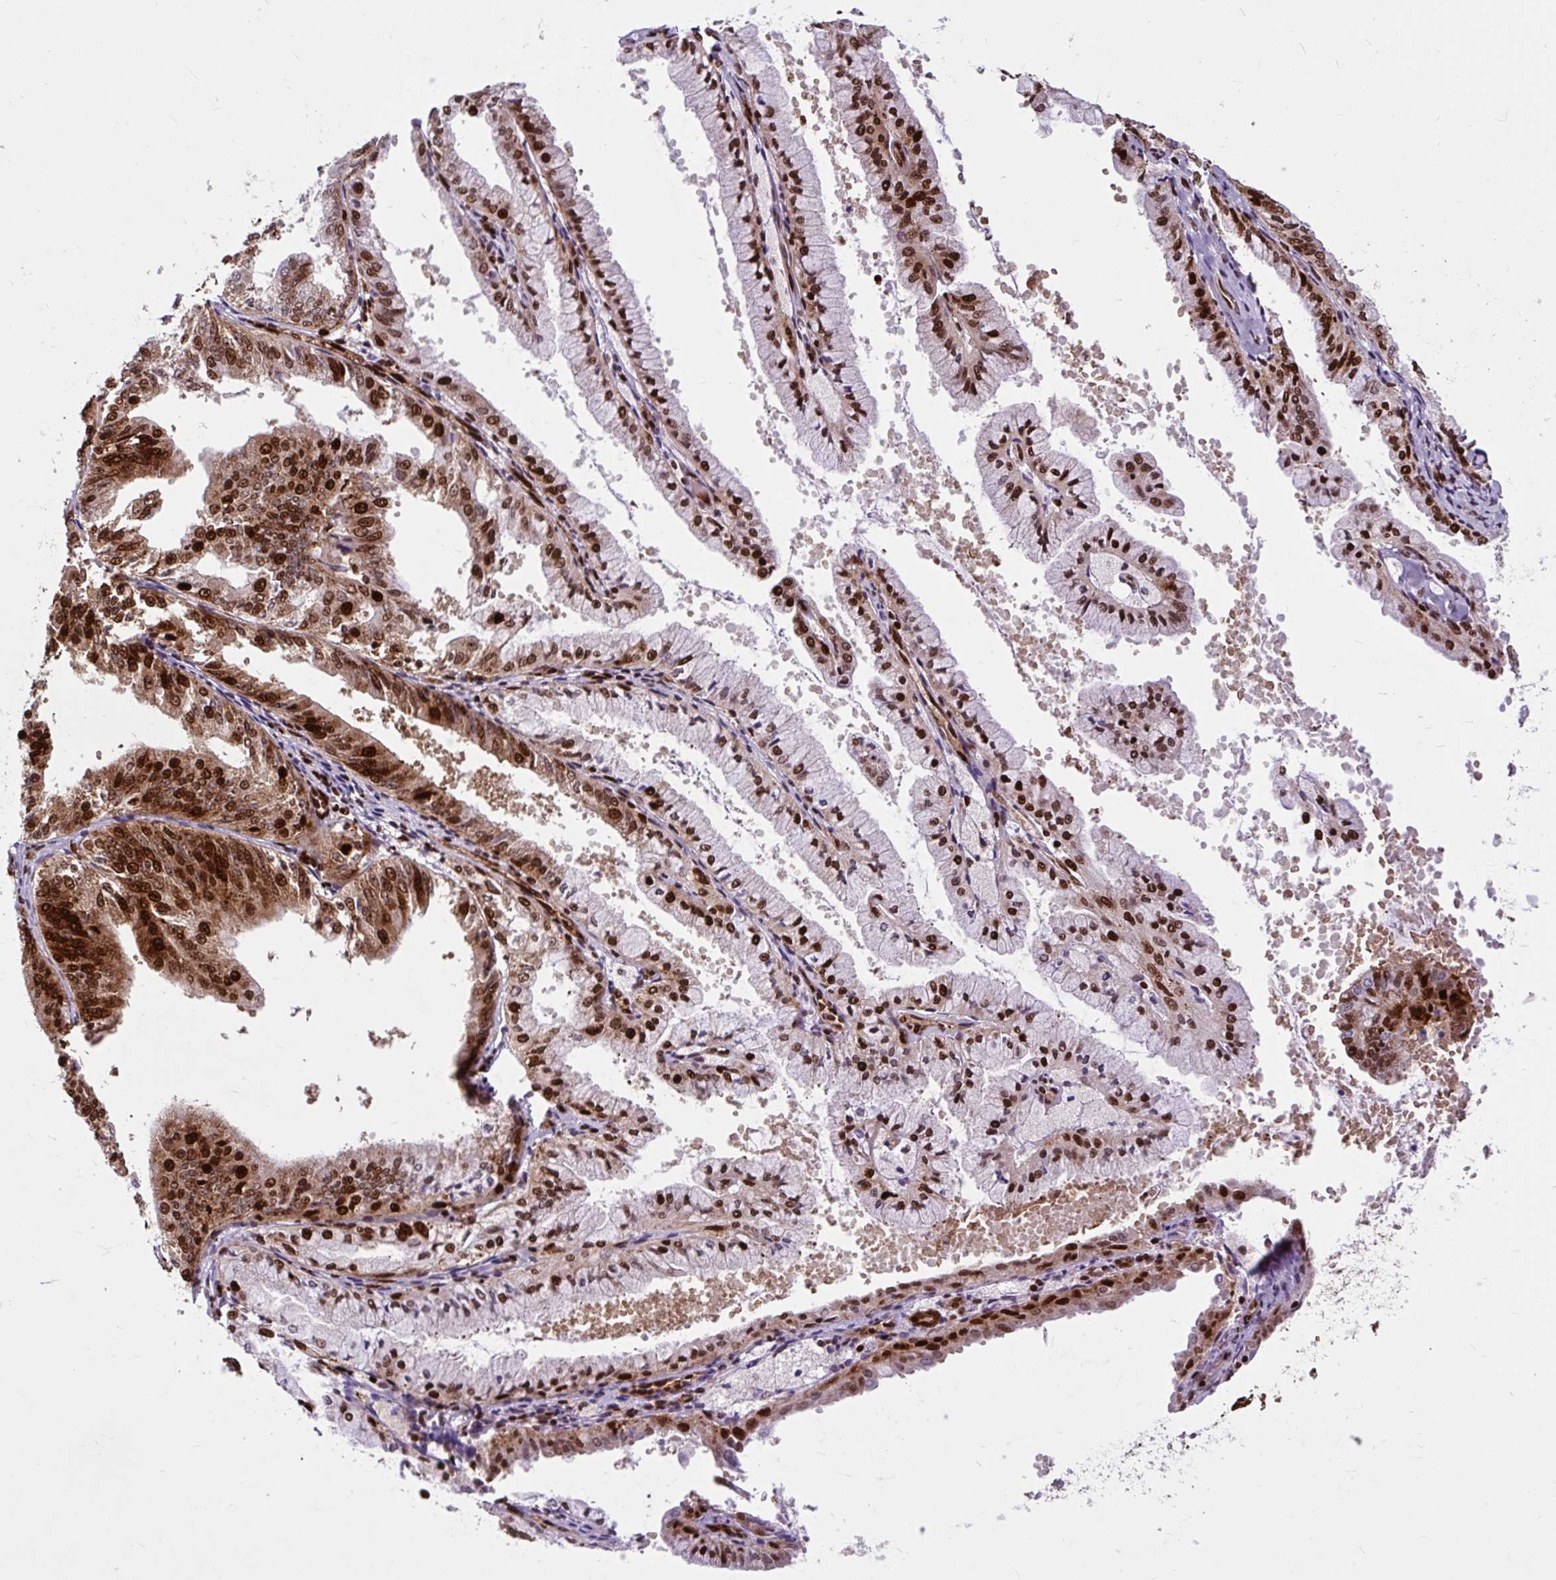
{"staining": {"intensity": "strong", "quantity": ">75%", "location": "nuclear"}, "tissue": "endometrial cancer", "cell_type": "Tumor cells", "image_type": "cancer", "snomed": [{"axis": "morphology", "description": "Adenocarcinoma, NOS"}, {"axis": "topography", "description": "Endometrium"}], "caption": "Tumor cells demonstrate high levels of strong nuclear expression in about >75% of cells in human endometrial cancer.", "gene": "FUS", "patient": {"sex": "female", "age": 63}}